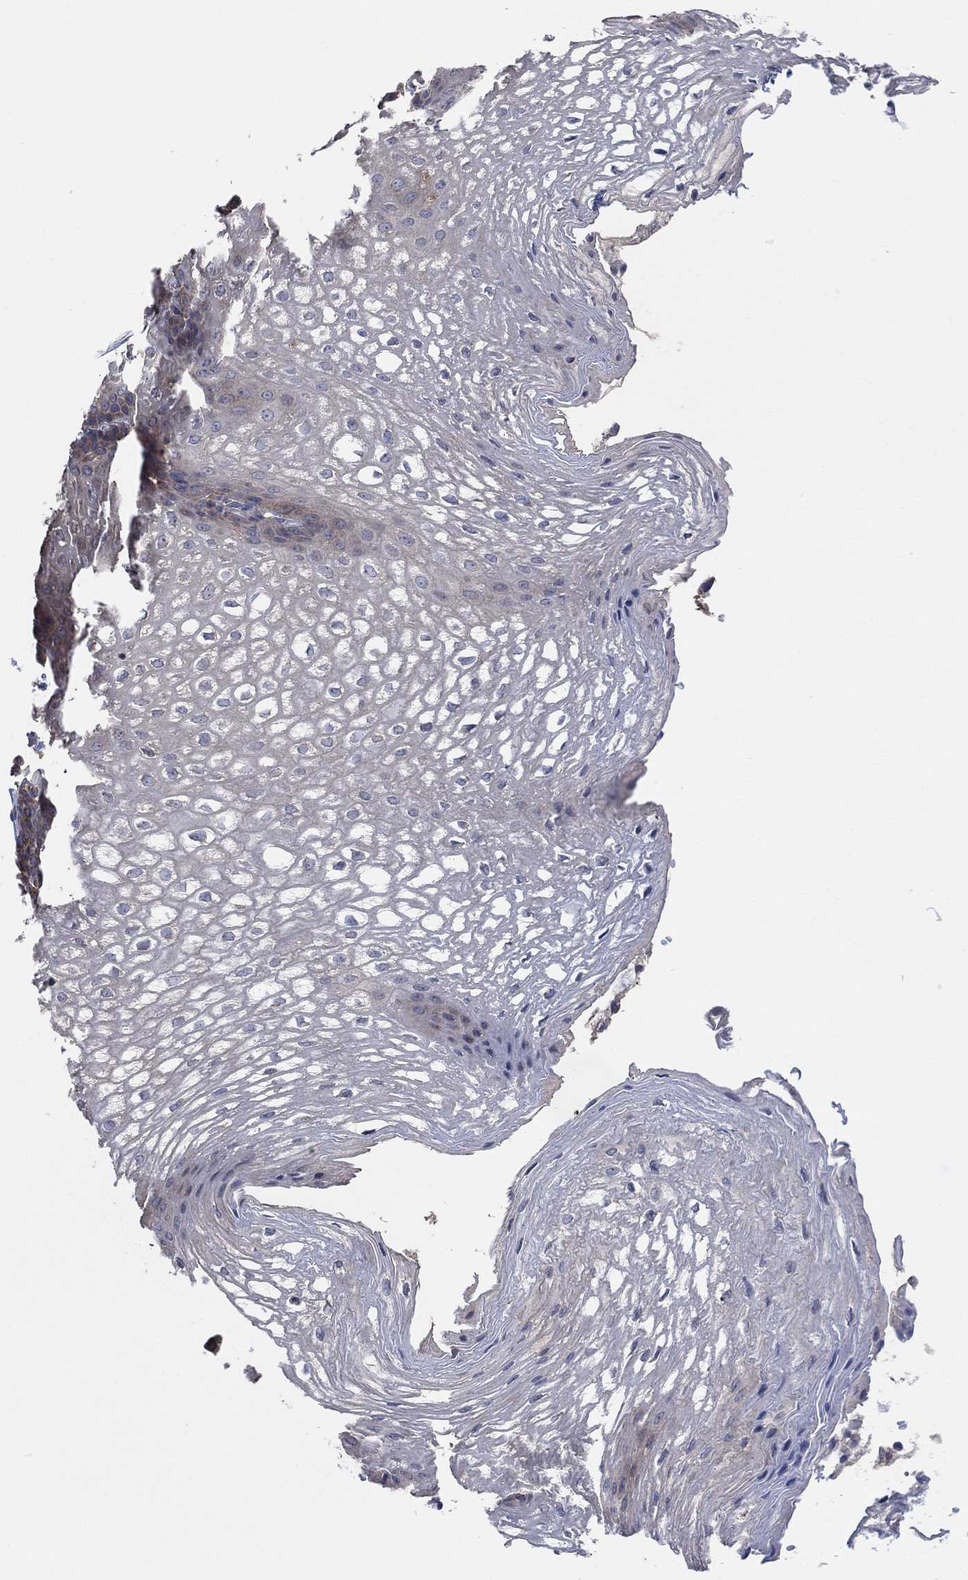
{"staining": {"intensity": "moderate", "quantity": "<25%", "location": "cytoplasmic/membranous"}, "tissue": "esophagus", "cell_type": "Squamous epithelial cells", "image_type": "normal", "snomed": [{"axis": "morphology", "description": "Normal tissue, NOS"}, {"axis": "topography", "description": "Esophagus"}], "caption": "Moderate cytoplasmic/membranous expression for a protein is seen in approximately <25% of squamous epithelial cells of normal esophagus using immunohistochemistry.", "gene": "BLOC1S3", "patient": {"sex": "male", "age": 72}}